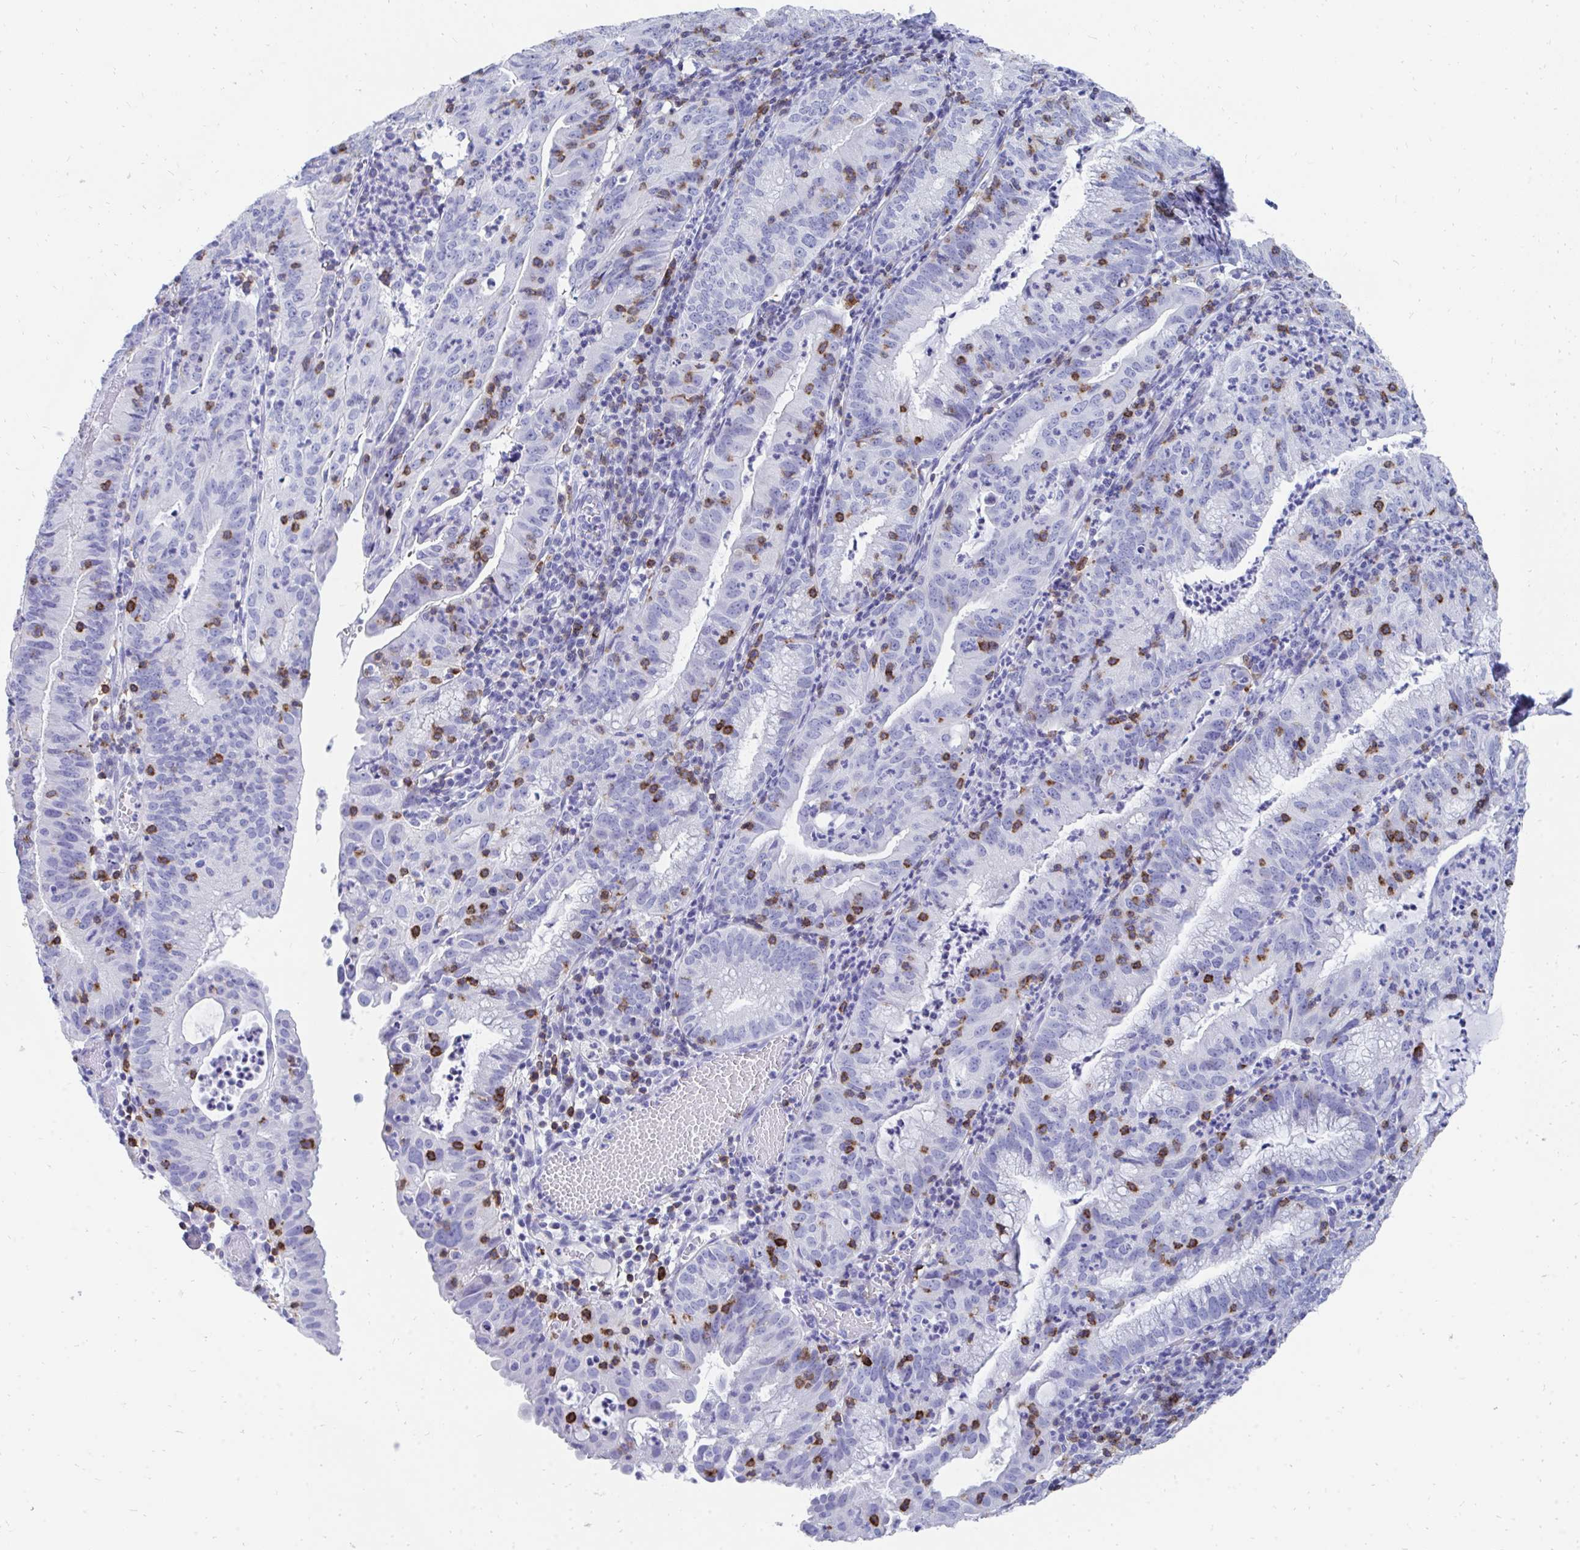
{"staining": {"intensity": "negative", "quantity": "none", "location": "none"}, "tissue": "endometrial cancer", "cell_type": "Tumor cells", "image_type": "cancer", "snomed": [{"axis": "morphology", "description": "Adenocarcinoma, NOS"}, {"axis": "topography", "description": "Endometrium"}], "caption": "Immunohistochemistry of human endometrial adenocarcinoma demonstrates no positivity in tumor cells.", "gene": "CD7", "patient": {"sex": "female", "age": 60}}